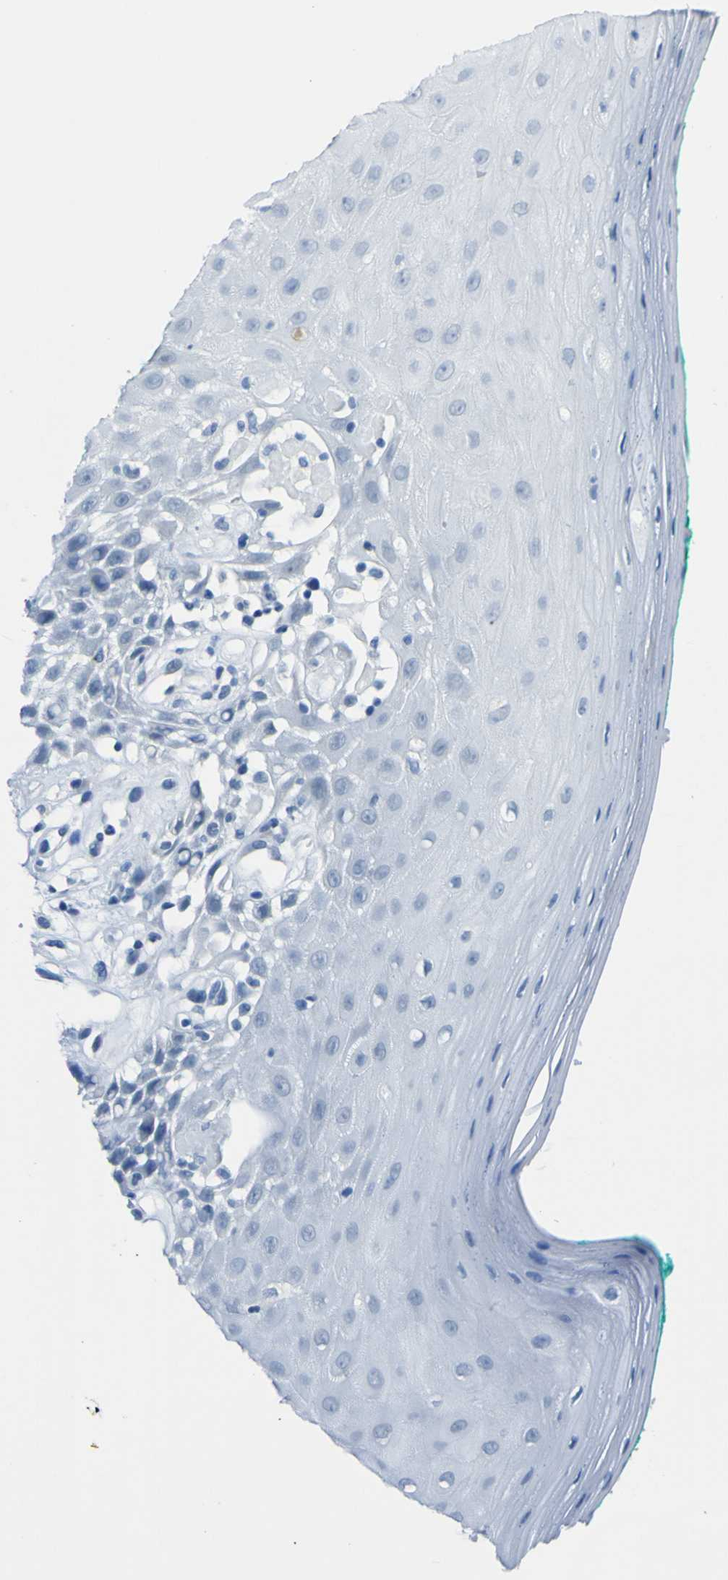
{"staining": {"intensity": "negative", "quantity": "none", "location": "none"}, "tissue": "oral mucosa", "cell_type": "Squamous epithelial cells", "image_type": "normal", "snomed": [{"axis": "morphology", "description": "Normal tissue, NOS"}, {"axis": "morphology", "description": "Squamous cell carcinoma, NOS"}, {"axis": "topography", "description": "Skeletal muscle"}, {"axis": "topography", "description": "Oral tissue"}, {"axis": "topography", "description": "Head-Neck"}], "caption": "The histopathology image shows no significant staining in squamous epithelial cells of oral mucosa.", "gene": "PHKG1", "patient": {"sex": "female", "age": 84}}